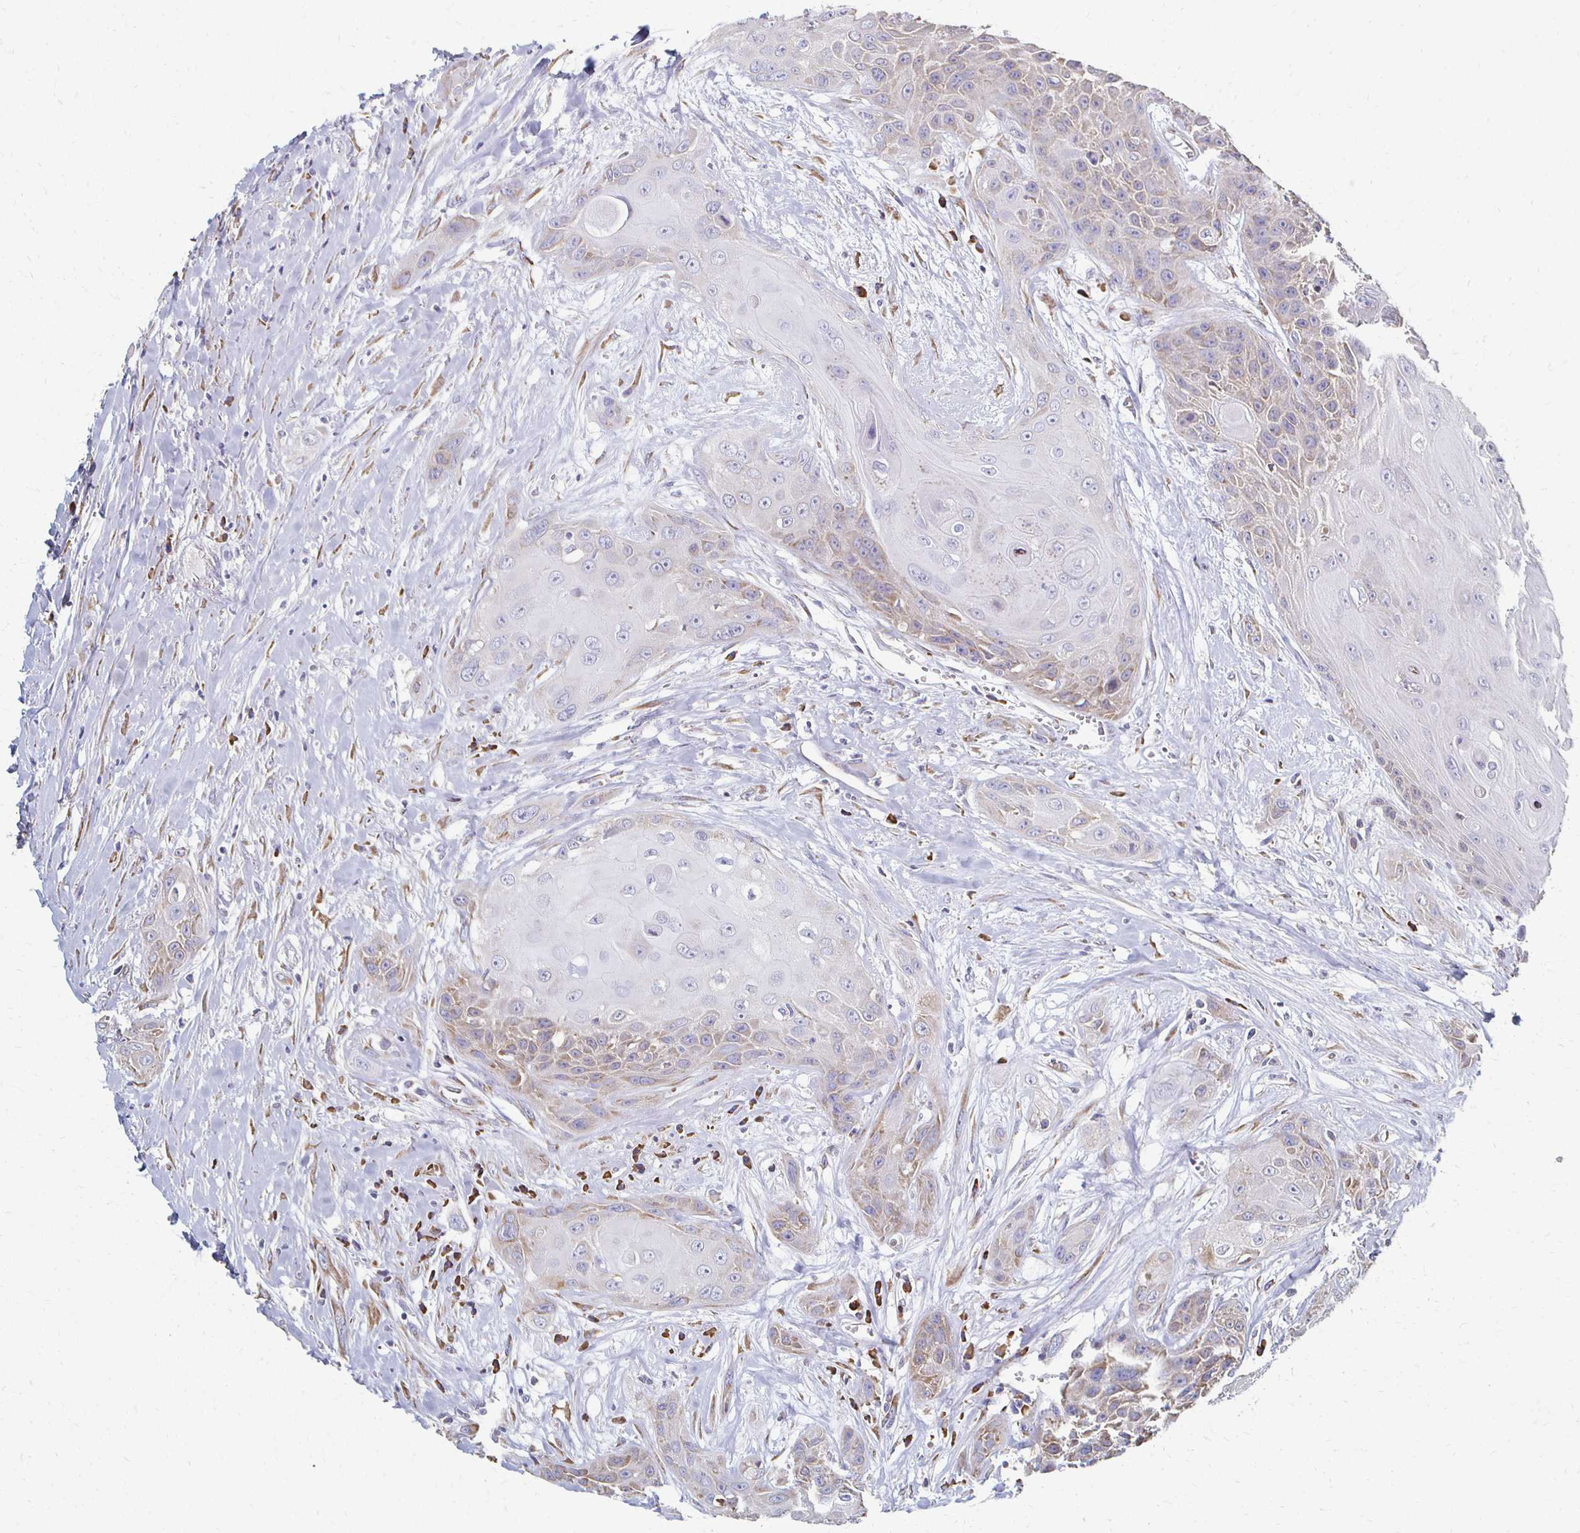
{"staining": {"intensity": "weak", "quantity": "<25%", "location": "cytoplasmic/membranous"}, "tissue": "head and neck cancer", "cell_type": "Tumor cells", "image_type": "cancer", "snomed": [{"axis": "morphology", "description": "Squamous cell carcinoma, NOS"}, {"axis": "topography", "description": "Head-Neck"}], "caption": "This is a micrograph of immunohistochemistry staining of head and neck squamous cell carcinoma, which shows no staining in tumor cells.", "gene": "ATP1A3", "patient": {"sex": "female", "age": 73}}